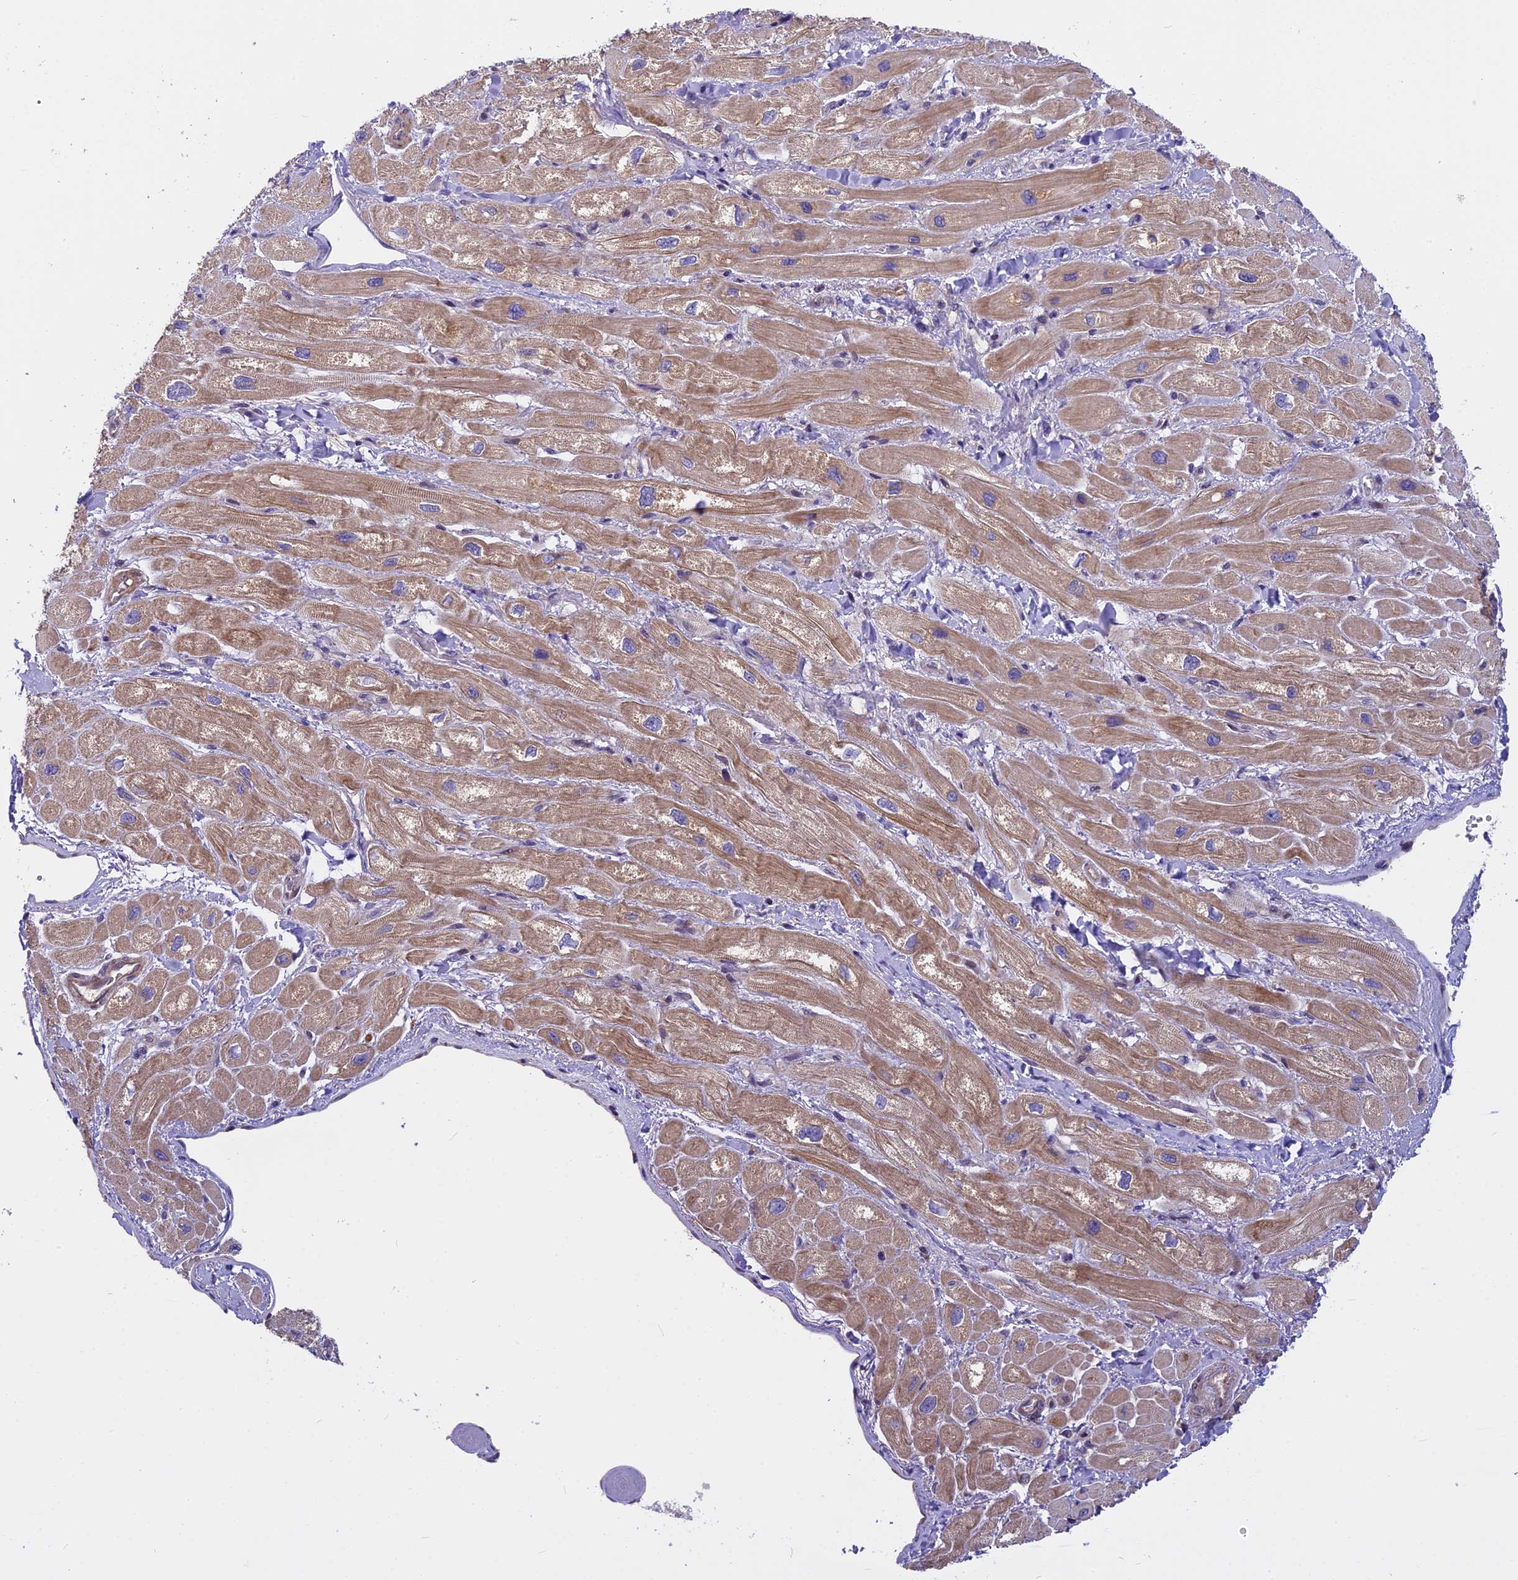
{"staining": {"intensity": "moderate", "quantity": ">75%", "location": "cytoplasmic/membranous"}, "tissue": "heart muscle", "cell_type": "Cardiomyocytes", "image_type": "normal", "snomed": [{"axis": "morphology", "description": "Normal tissue, NOS"}, {"axis": "topography", "description": "Heart"}], "caption": "Heart muscle stained for a protein exhibits moderate cytoplasmic/membranous positivity in cardiomyocytes. The protein of interest is stained brown, and the nuclei are stained in blue (DAB IHC with brightfield microscopy, high magnification).", "gene": "FAM98C", "patient": {"sex": "male", "age": 65}}